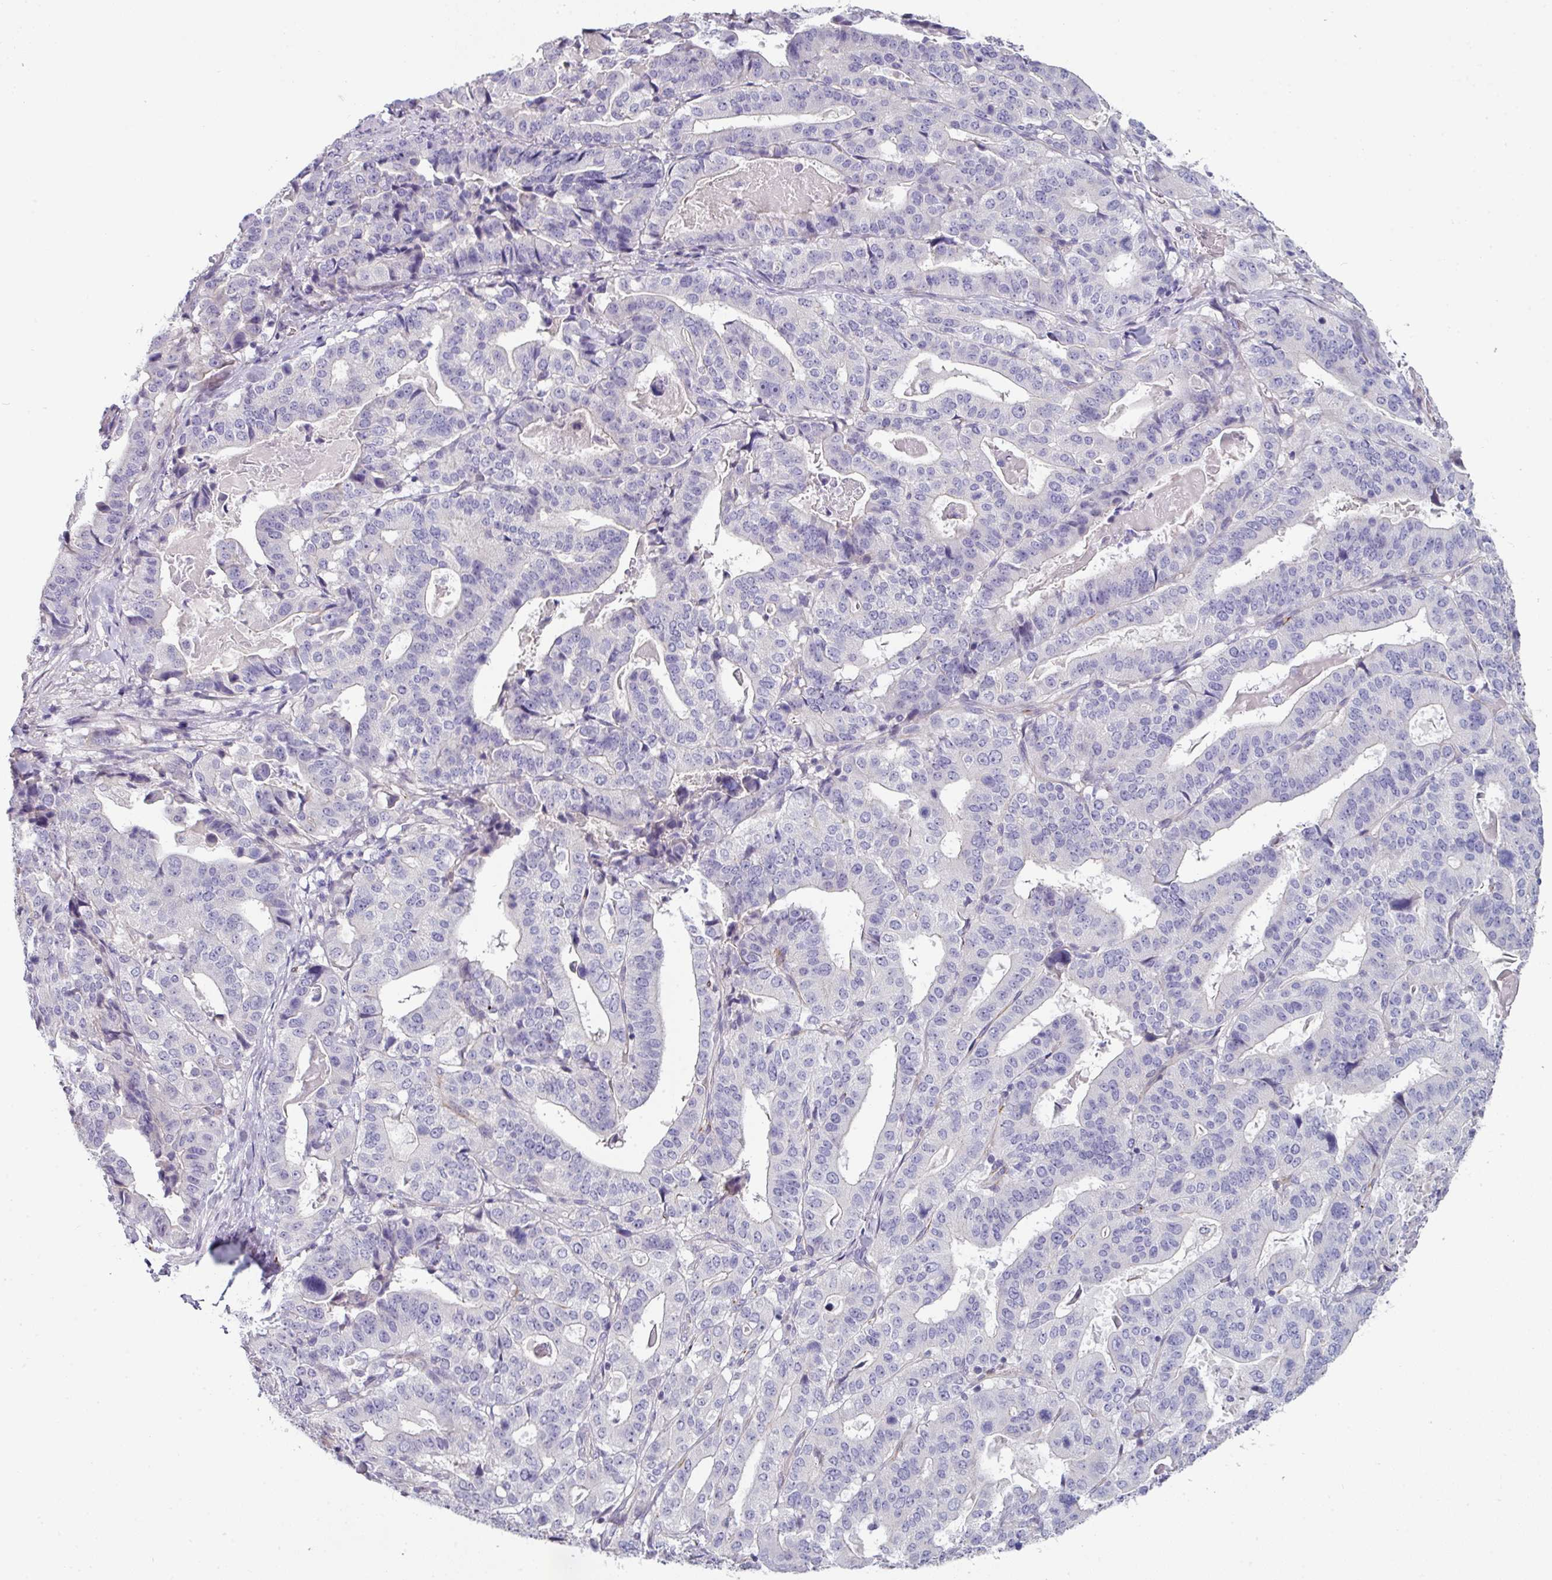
{"staining": {"intensity": "negative", "quantity": "none", "location": "none"}, "tissue": "stomach cancer", "cell_type": "Tumor cells", "image_type": "cancer", "snomed": [{"axis": "morphology", "description": "Adenocarcinoma, NOS"}, {"axis": "topography", "description": "Stomach"}], "caption": "The micrograph reveals no significant expression in tumor cells of stomach cancer (adenocarcinoma).", "gene": "SLC17A7", "patient": {"sex": "male", "age": 48}}